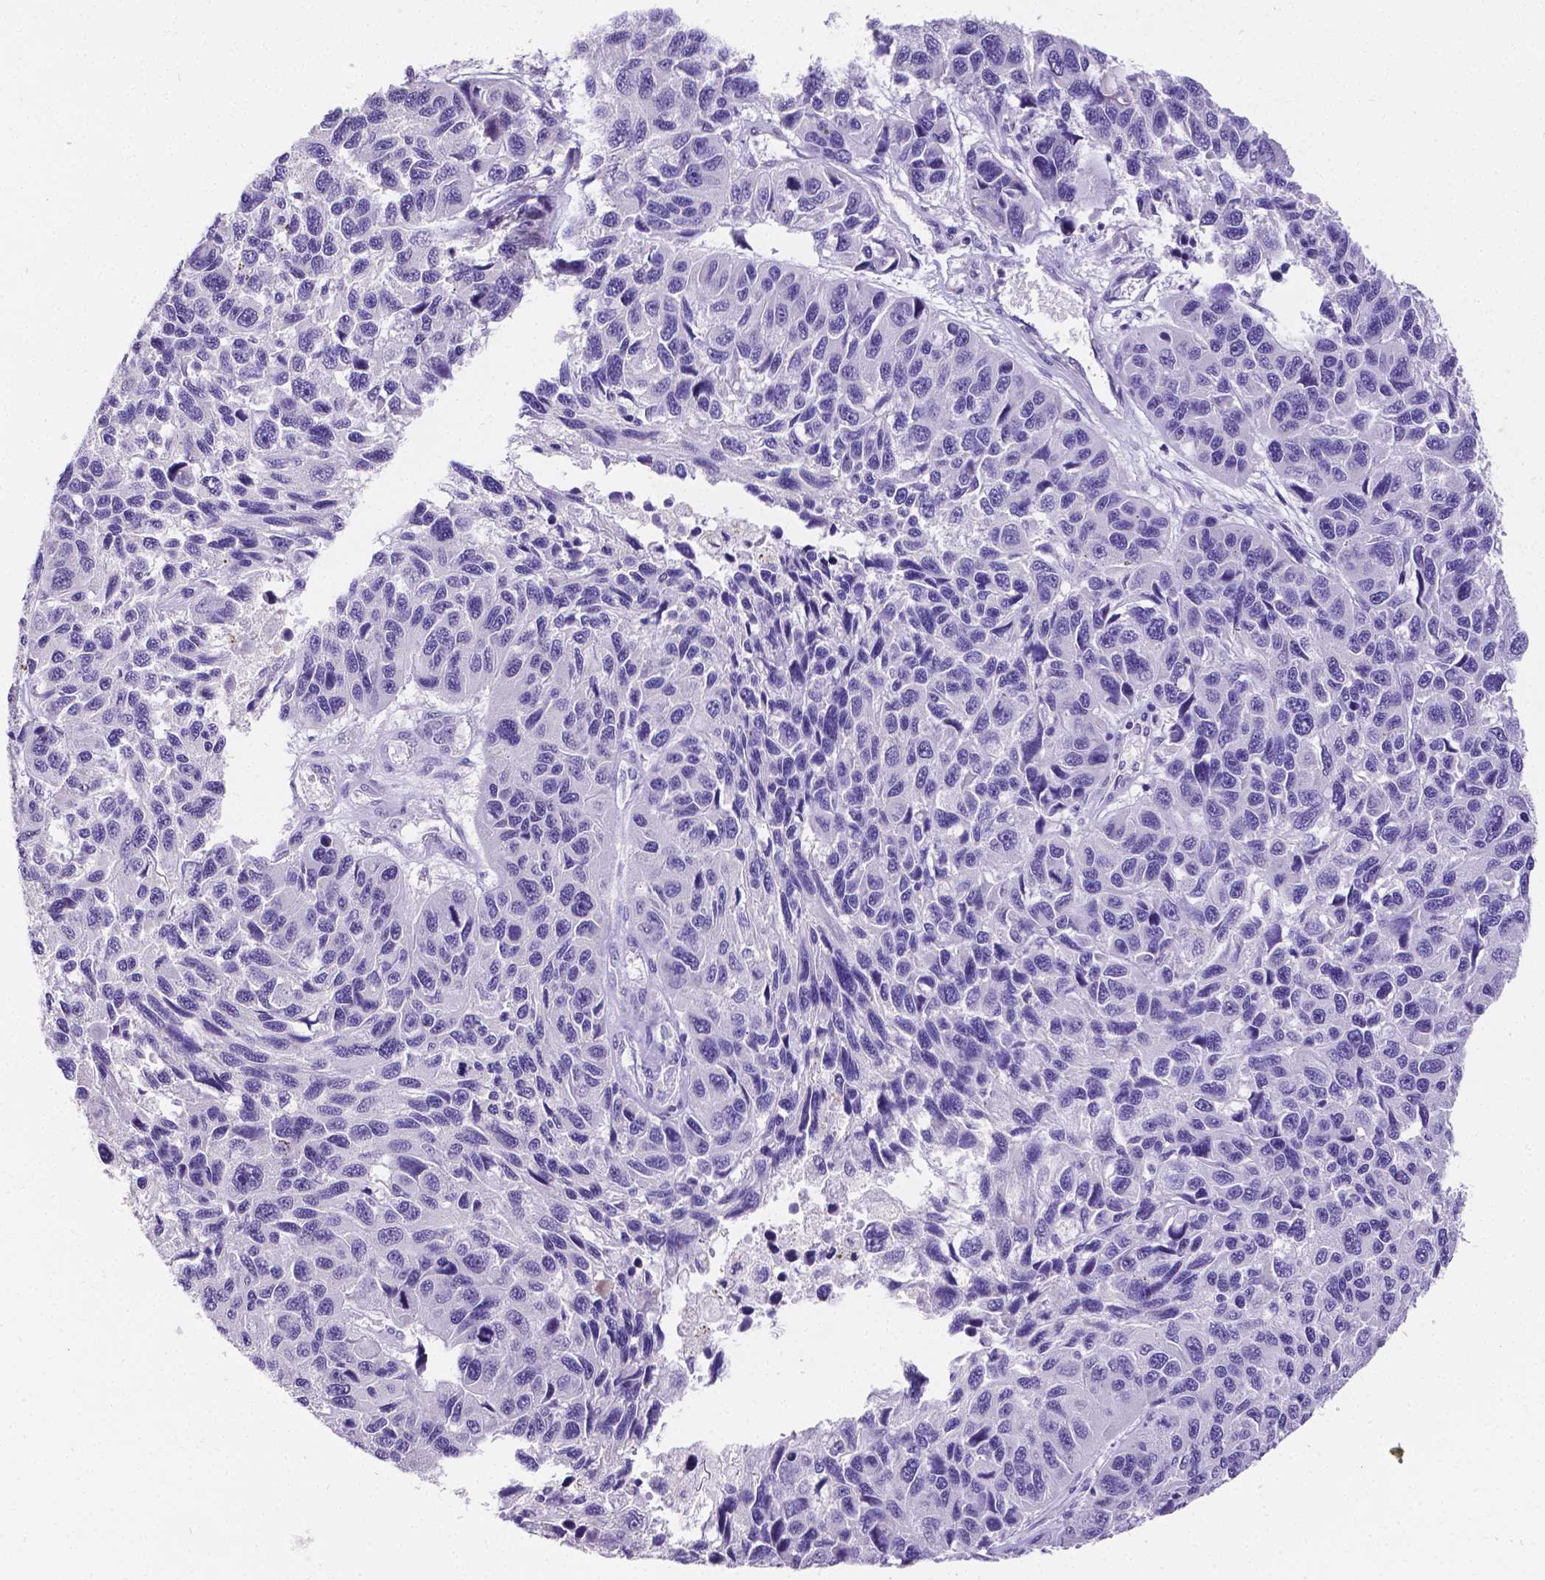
{"staining": {"intensity": "negative", "quantity": "none", "location": "none"}, "tissue": "melanoma", "cell_type": "Tumor cells", "image_type": "cancer", "snomed": [{"axis": "morphology", "description": "Malignant melanoma, NOS"}, {"axis": "topography", "description": "Skin"}], "caption": "This photomicrograph is of melanoma stained with IHC to label a protein in brown with the nuclei are counter-stained blue. There is no expression in tumor cells.", "gene": "SATB2", "patient": {"sex": "male", "age": 53}}